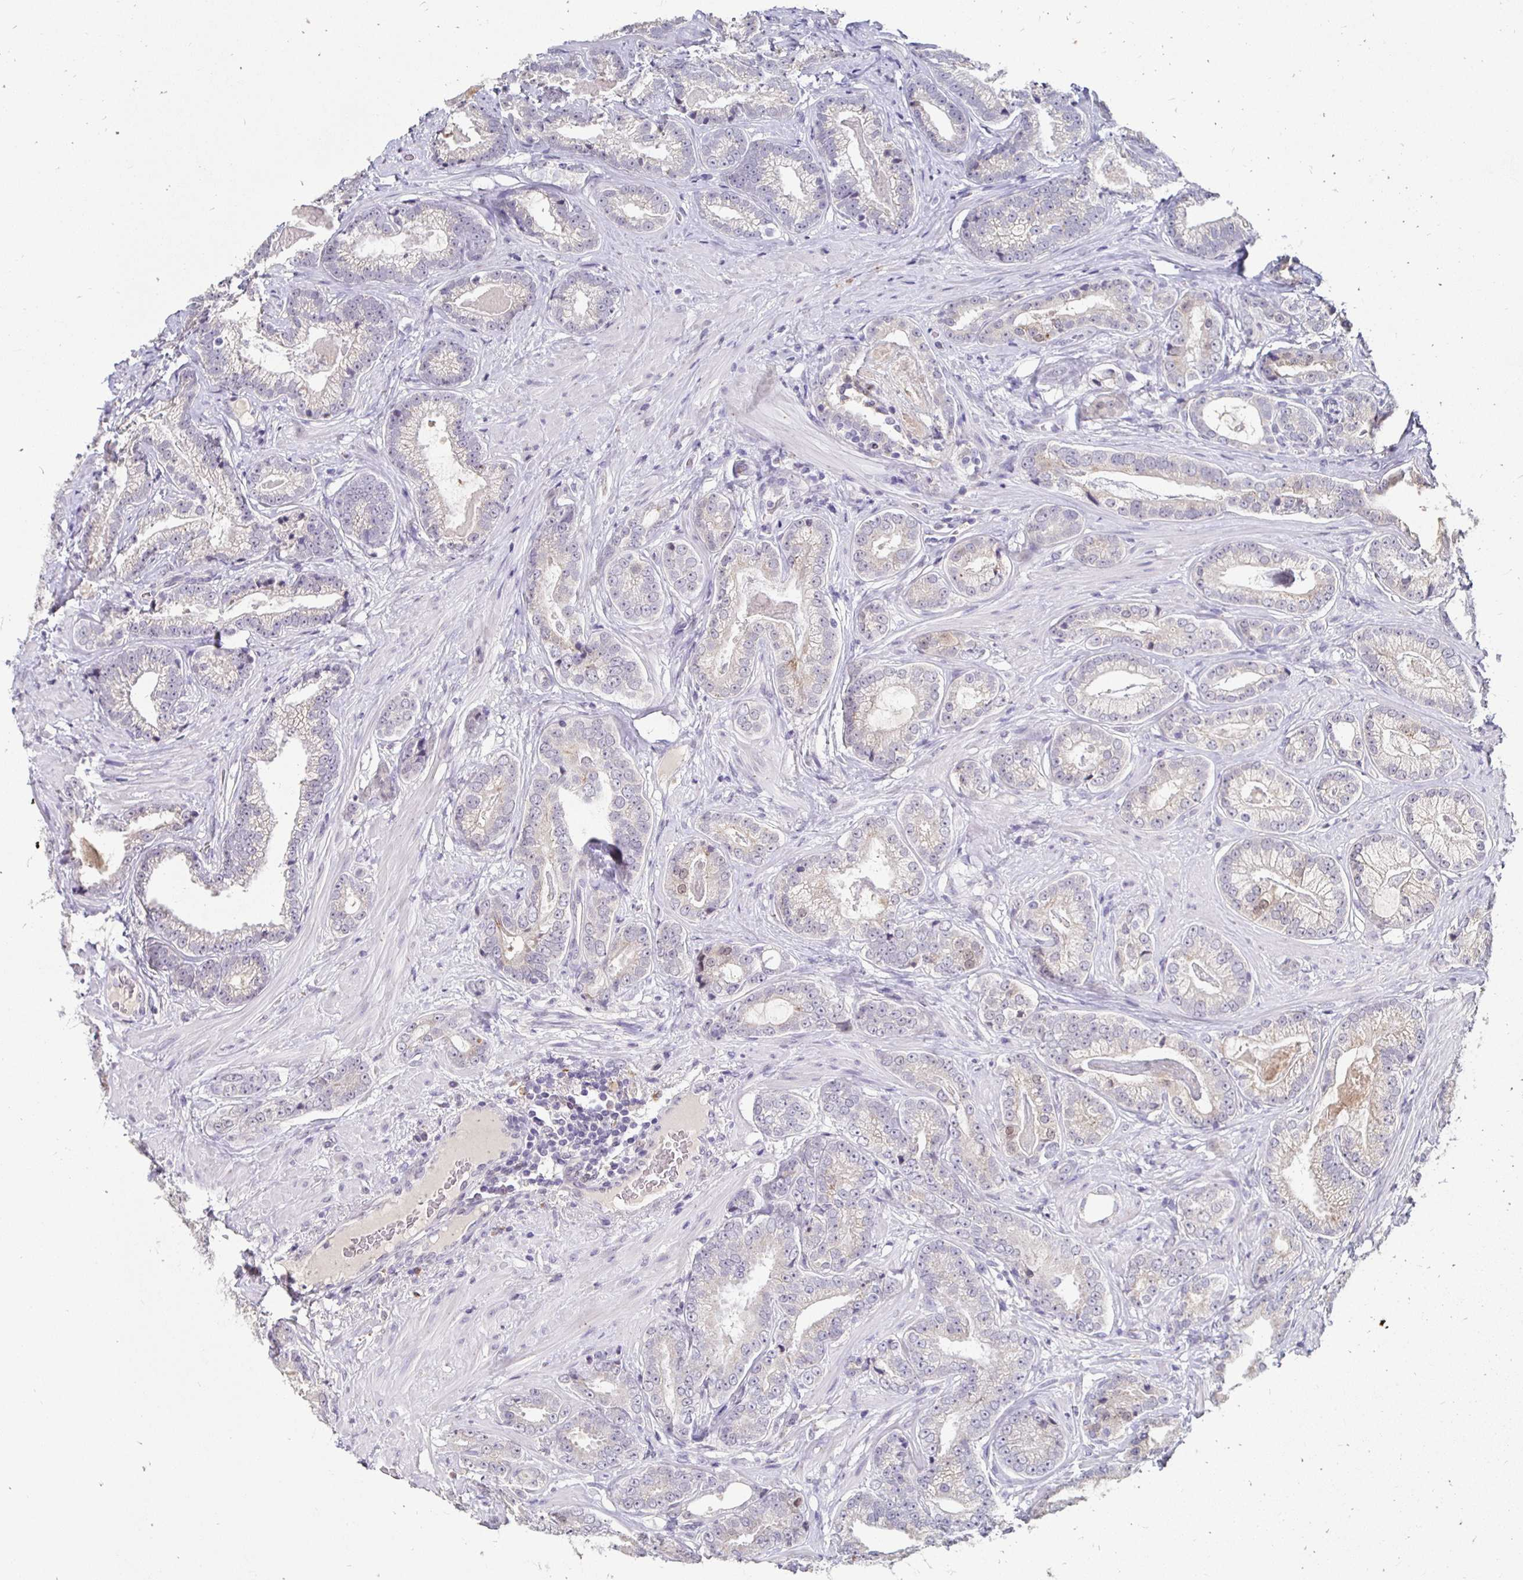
{"staining": {"intensity": "weak", "quantity": "<25%", "location": "cytoplasmic/membranous"}, "tissue": "prostate cancer", "cell_type": "Tumor cells", "image_type": "cancer", "snomed": [{"axis": "morphology", "description": "Adenocarcinoma, Low grade"}, {"axis": "topography", "description": "Prostate"}], "caption": "Adenocarcinoma (low-grade) (prostate) was stained to show a protein in brown. There is no significant expression in tumor cells.", "gene": "GK2", "patient": {"sex": "male", "age": 61}}